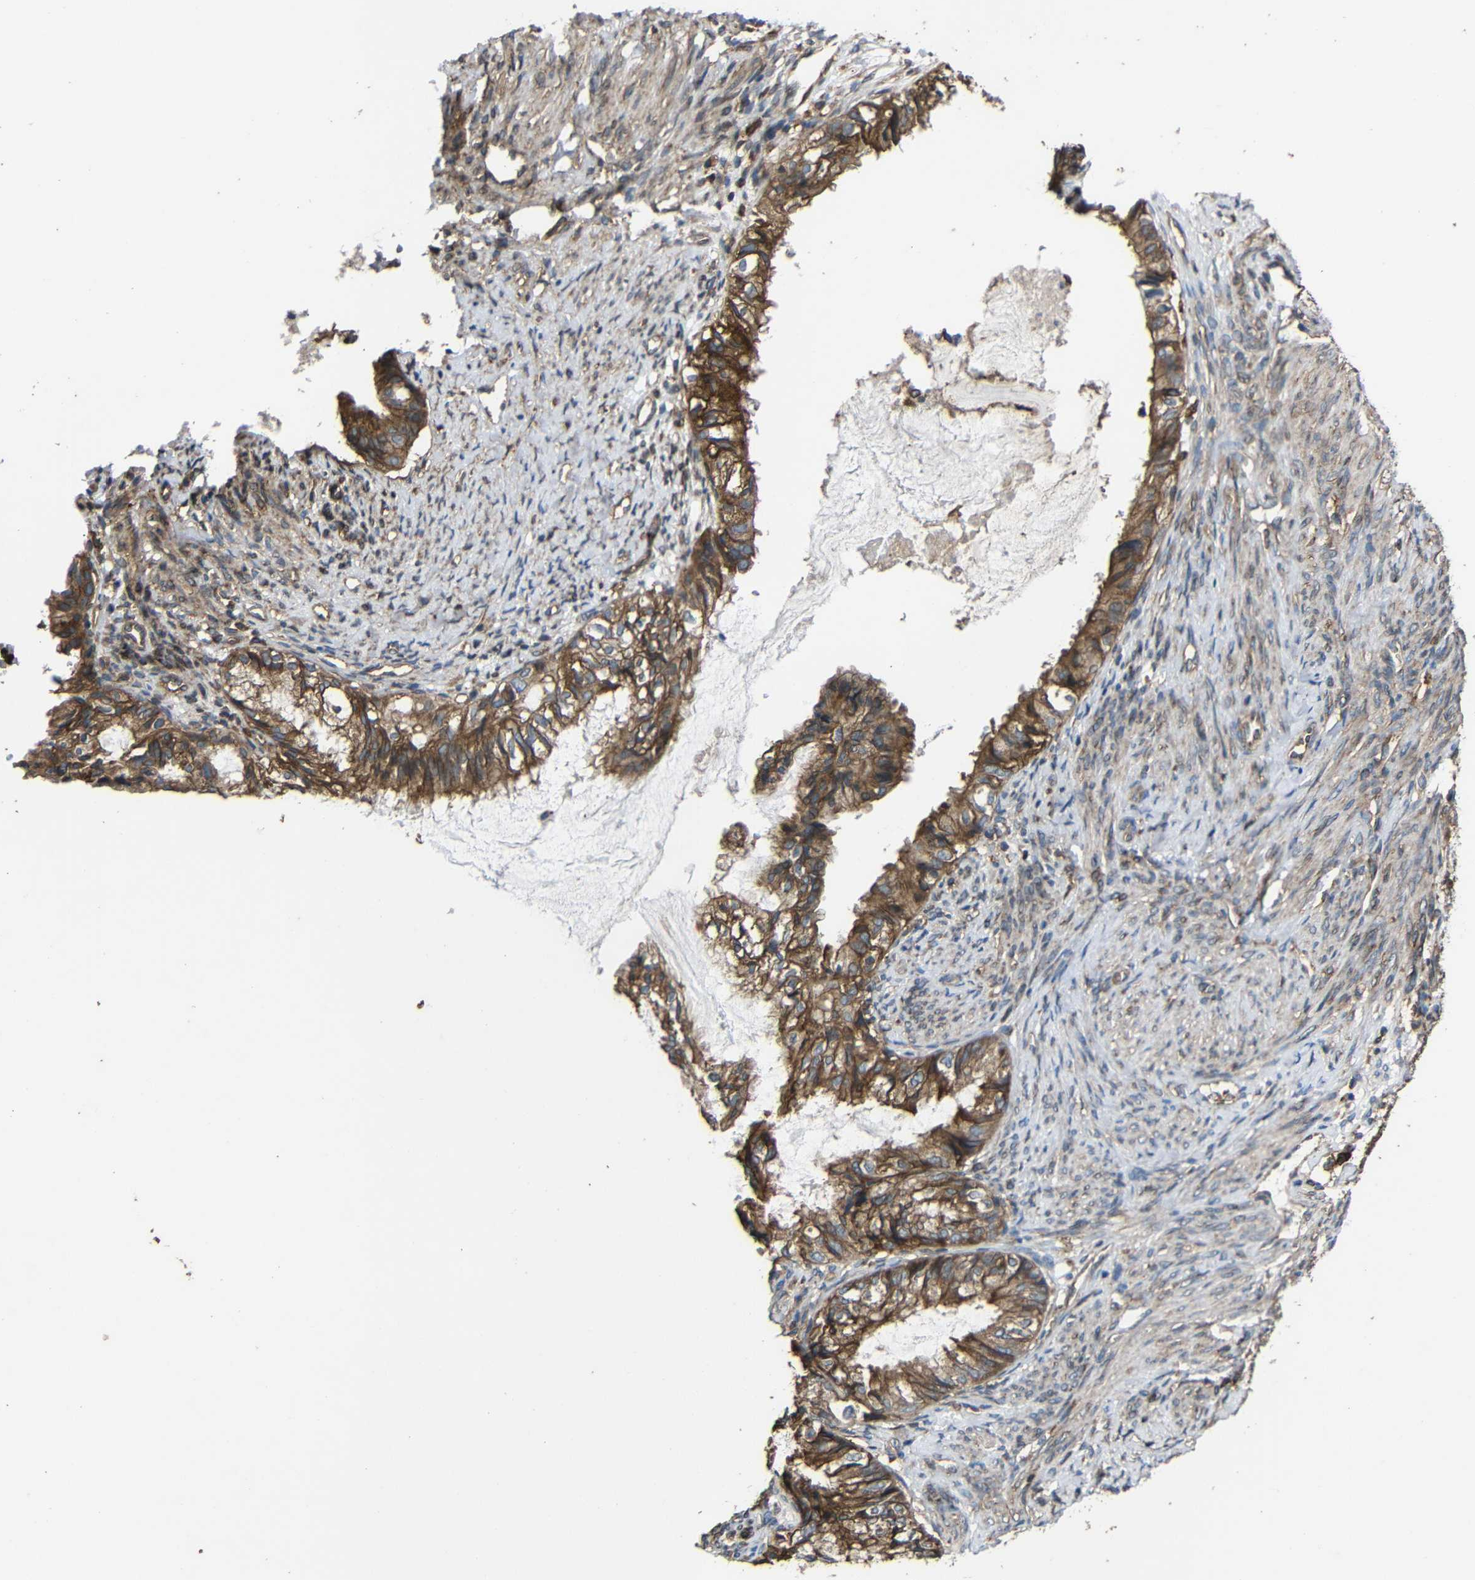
{"staining": {"intensity": "moderate", "quantity": ">75%", "location": "cytoplasmic/membranous"}, "tissue": "cervical cancer", "cell_type": "Tumor cells", "image_type": "cancer", "snomed": [{"axis": "morphology", "description": "Normal tissue, NOS"}, {"axis": "morphology", "description": "Adenocarcinoma, NOS"}, {"axis": "topography", "description": "Cervix"}, {"axis": "topography", "description": "Endometrium"}], "caption": "Cervical cancer (adenocarcinoma) stained with a protein marker reveals moderate staining in tumor cells.", "gene": "TREM2", "patient": {"sex": "female", "age": 86}}